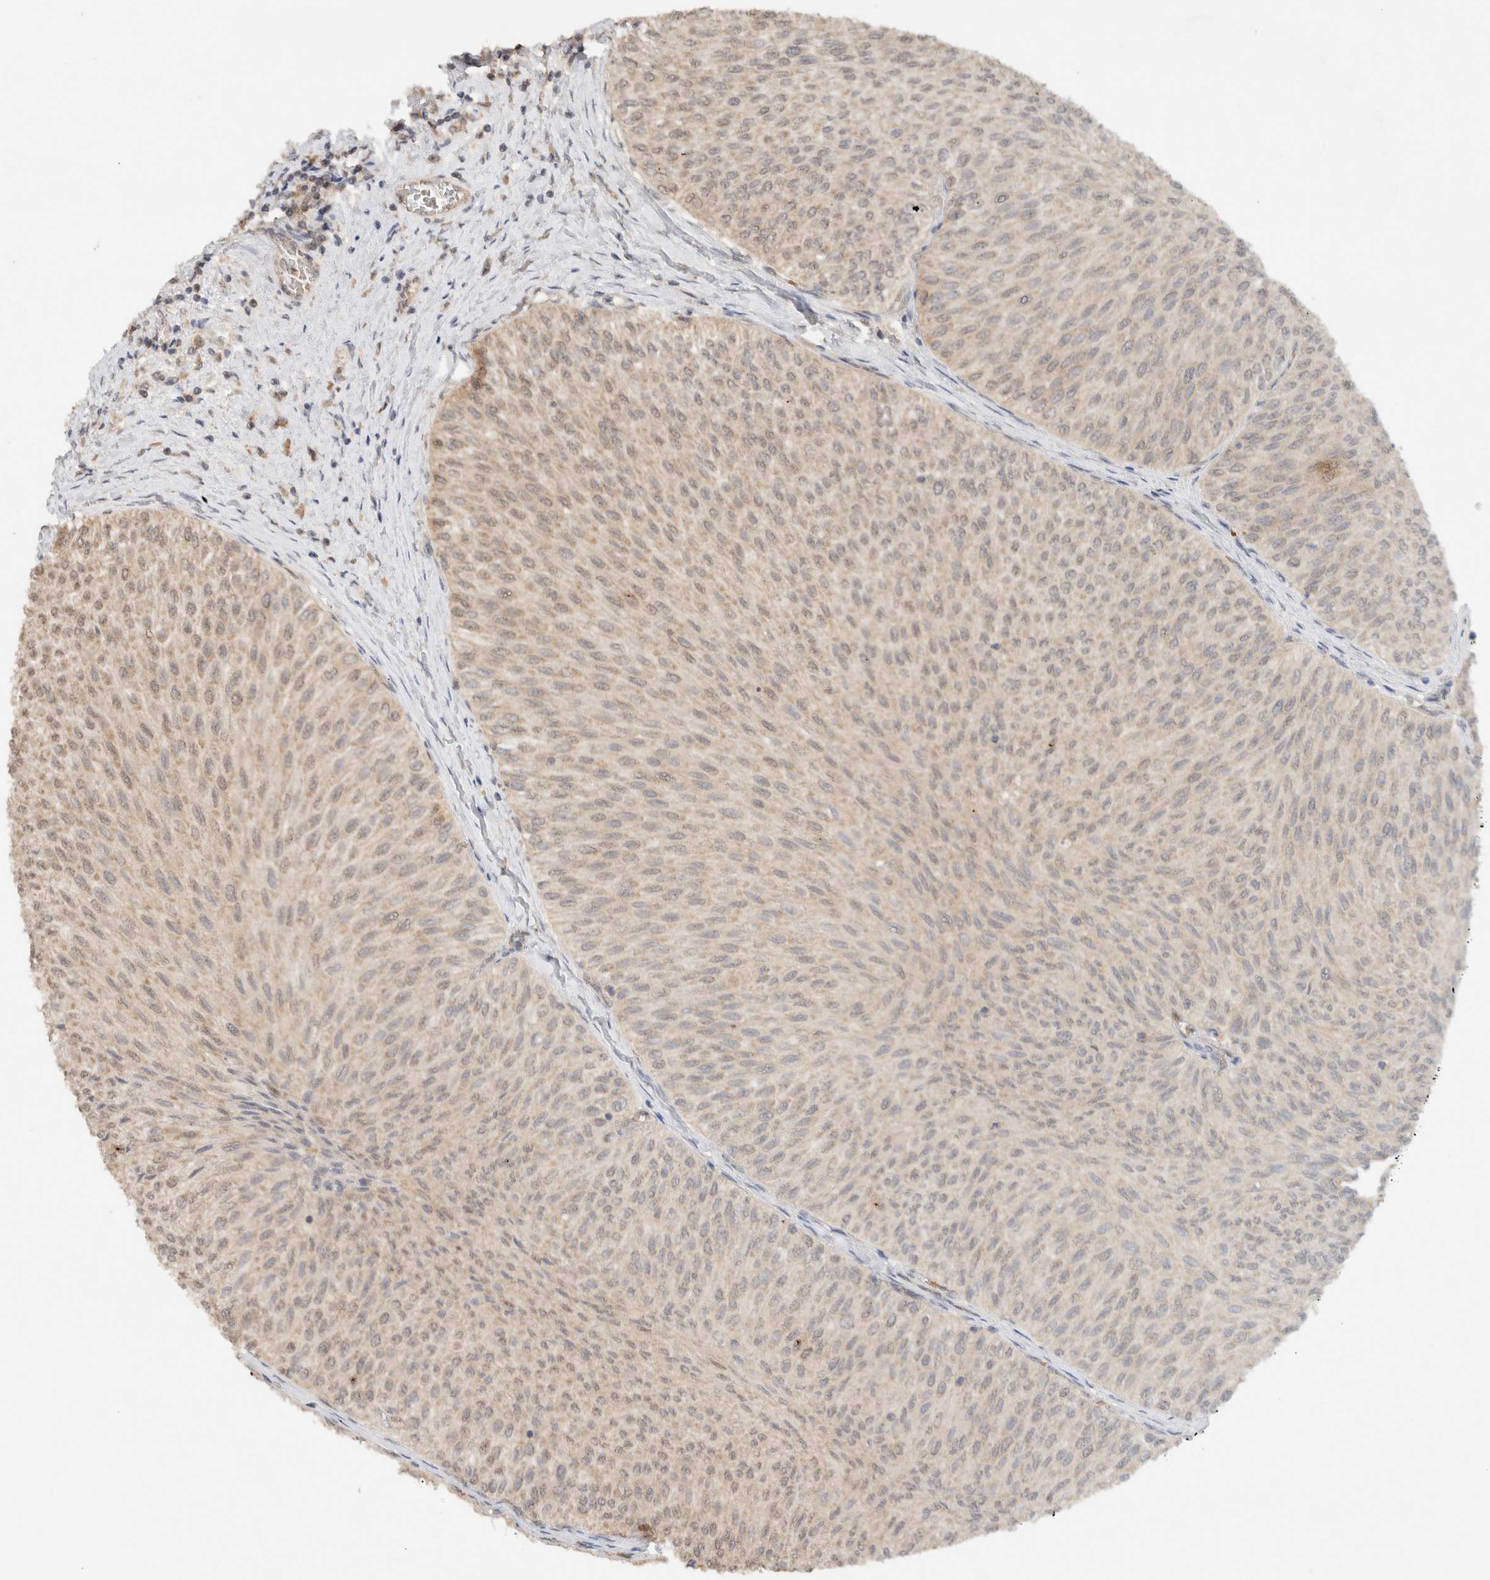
{"staining": {"intensity": "weak", "quantity": "<25%", "location": "nuclear"}, "tissue": "urothelial cancer", "cell_type": "Tumor cells", "image_type": "cancer", "snomed": [{"axis": "morphology", "description": "Urothelial carcinoma, Low grade"}, {"axis": "topography", "description": "Urinary bladder"}], "caption": "DAB (3,3'-diaminobenzidine) immunohistochemical staining of human low-grade urothelial carcinoma exhibits no significant staining in tumor cells. Brightfield microscopy of immunohistochemistry (IHC) stained with DAB (brown) and hematoxylin (blue), captured at high magnification.", "gene": "CA13", "patient": {"sex": "male", "age": 78}}